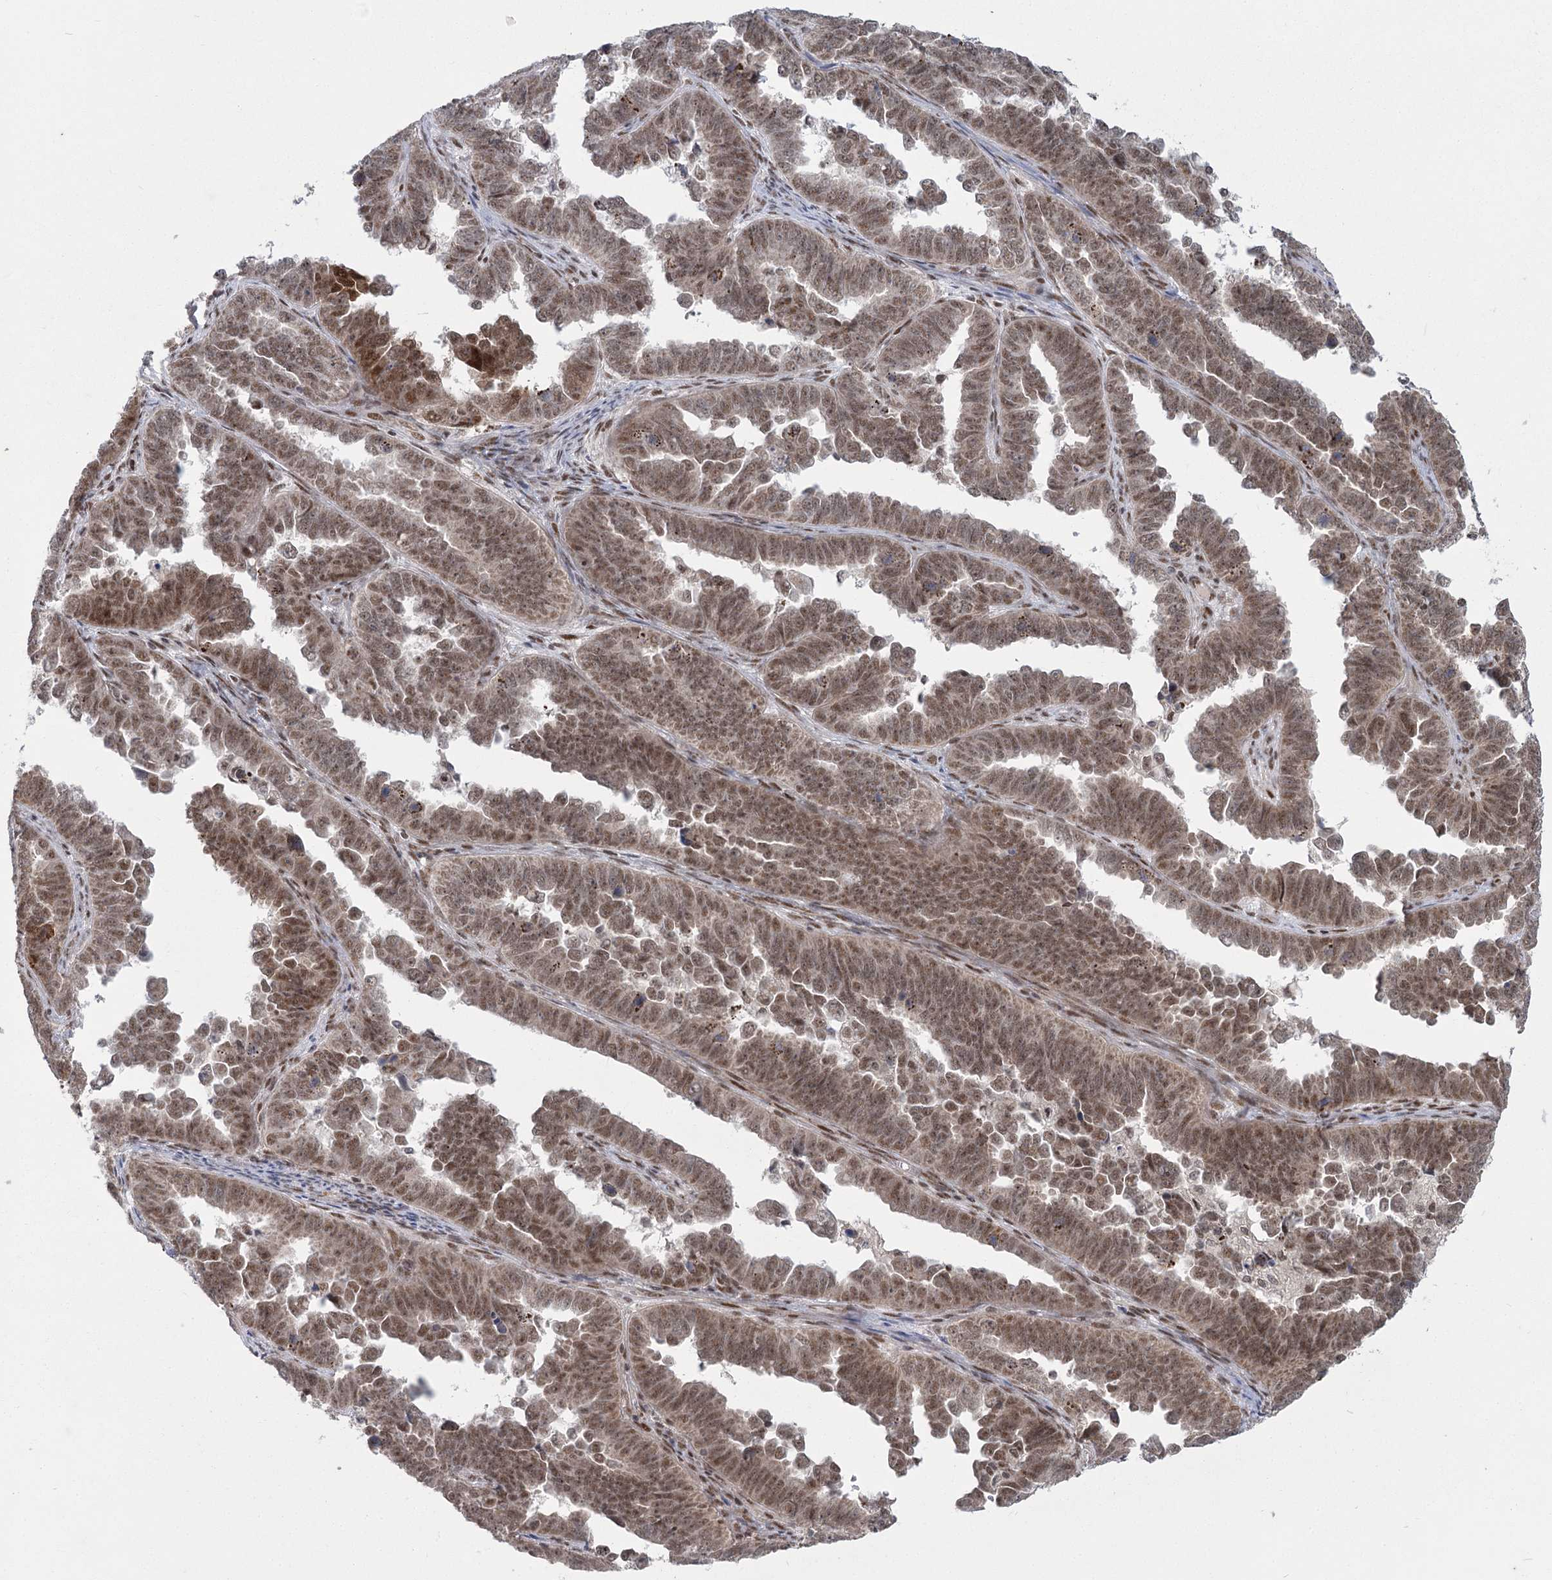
{"staining": {"intensity": "moderate", "quantity": ">75%", "location": "nuclear"}, "tissue": "endometrial cancer", "cell_type": "Tumor cells", "image_type": "cancer", "snomed": [{"axis": "morphology", "description": "Adenocarcinoma, NOS"}, {"axis": "topography", "description": "Endometrium"}], "caption": "This micrograph shows immunohistochemistry staining of adenocarcinoma (endometrial), with medium moderate nuclear positivity in about >75% of tumor cells.", "gene": "CIB4", "patient": {"sex": "female", "age": 75}}